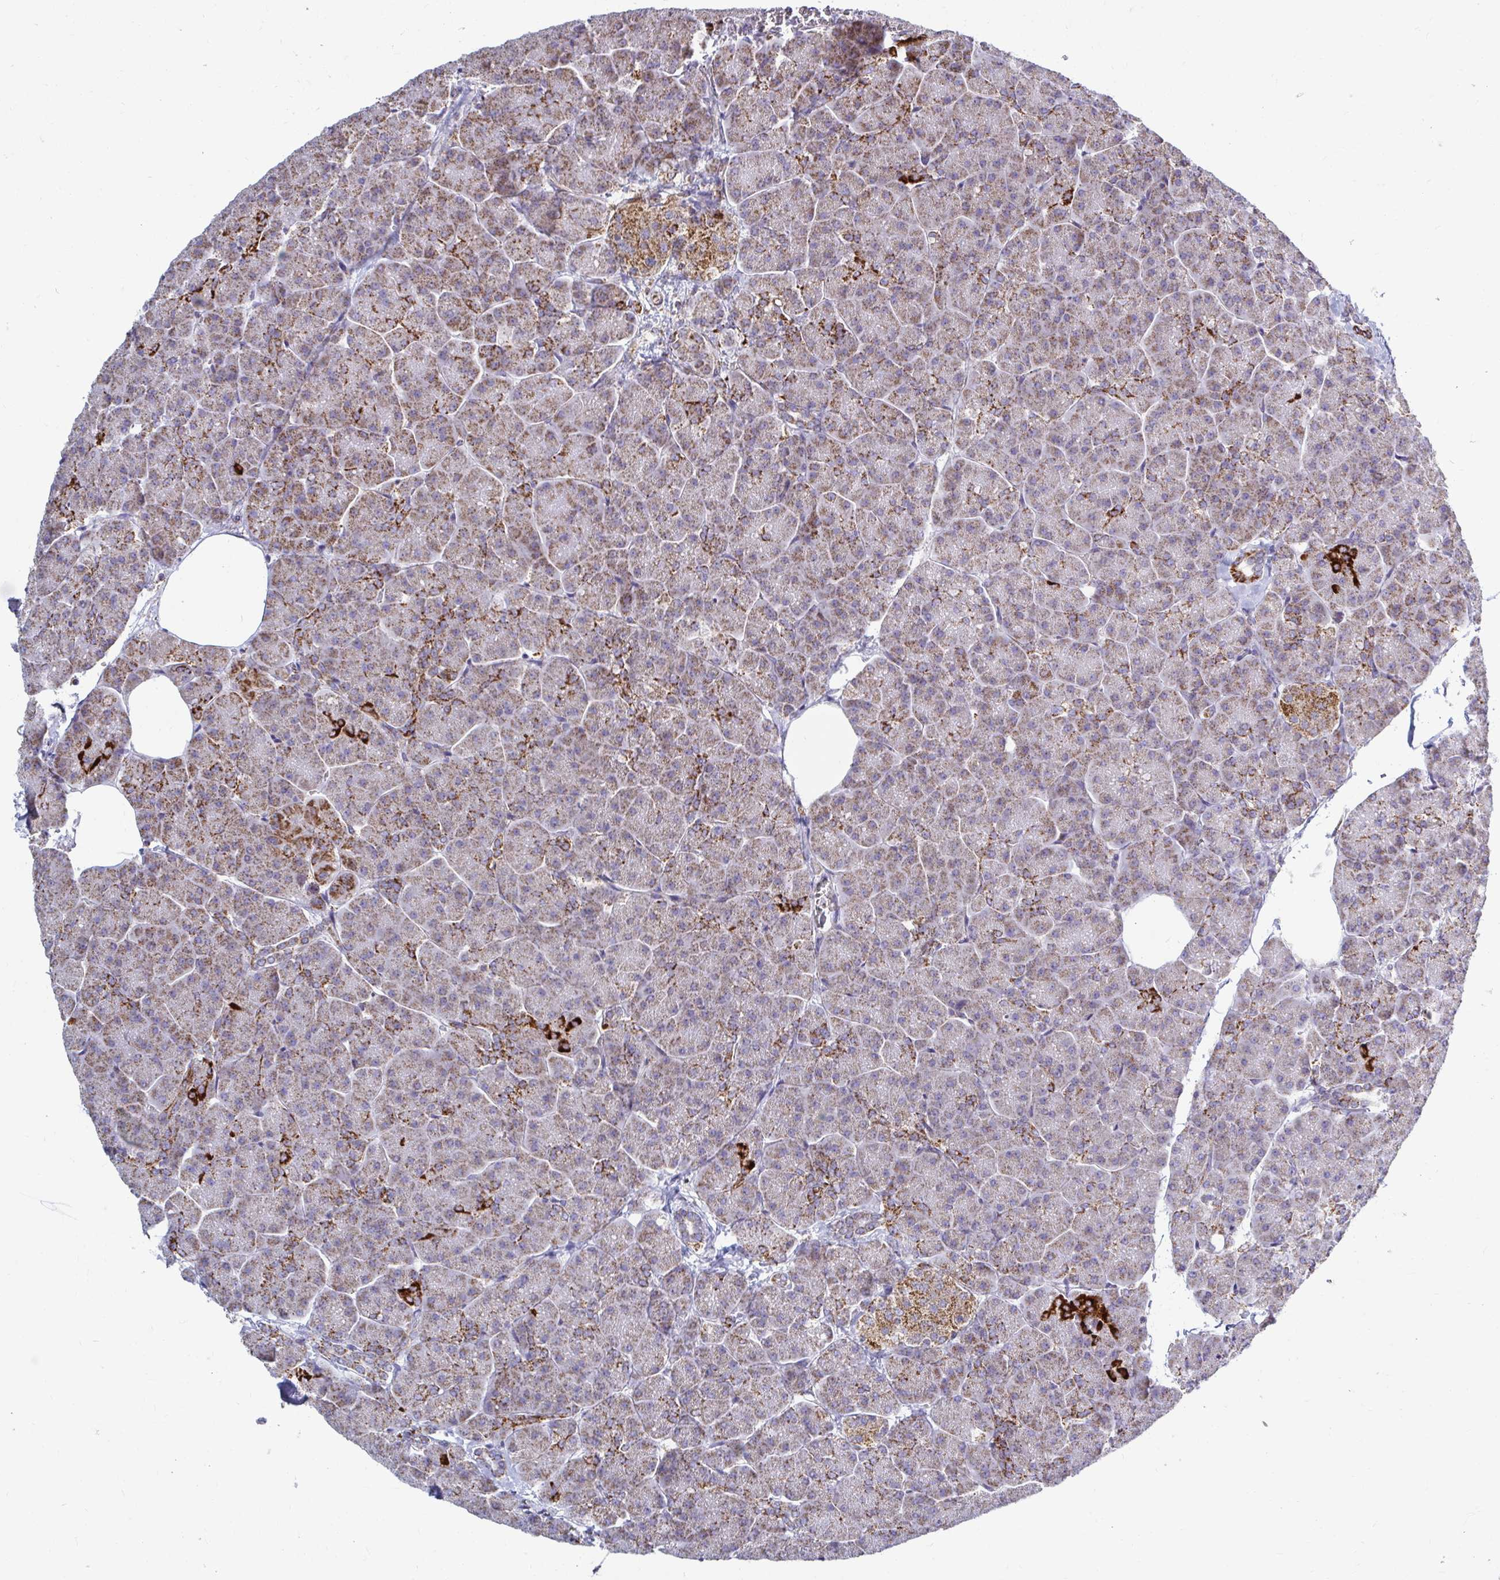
{"staining": {"intensity": "moderate", "quantity": ">75%", "location": "cytoplasmic/membranous"}, "tissue": "pancreas", "cell_type": "Exocrine glandular cells", "image_type": "normal", "snomed": [{"axis": "morphology", "description": "Normal tissue, NOS"}, {"axis": "topography", "description": "Pancreas"}, {"axis": "topography", "description": "Peripheral nerve tissue"}], "caption": "This histopathology image reveals IHC staining of benign pancreas, with medium moderate cytoplasmic/membranous expression in approximately >75% of exocrine glandular cells.", "gene": "OR10R2", "patient": {"sex": "male", "age": 54}}